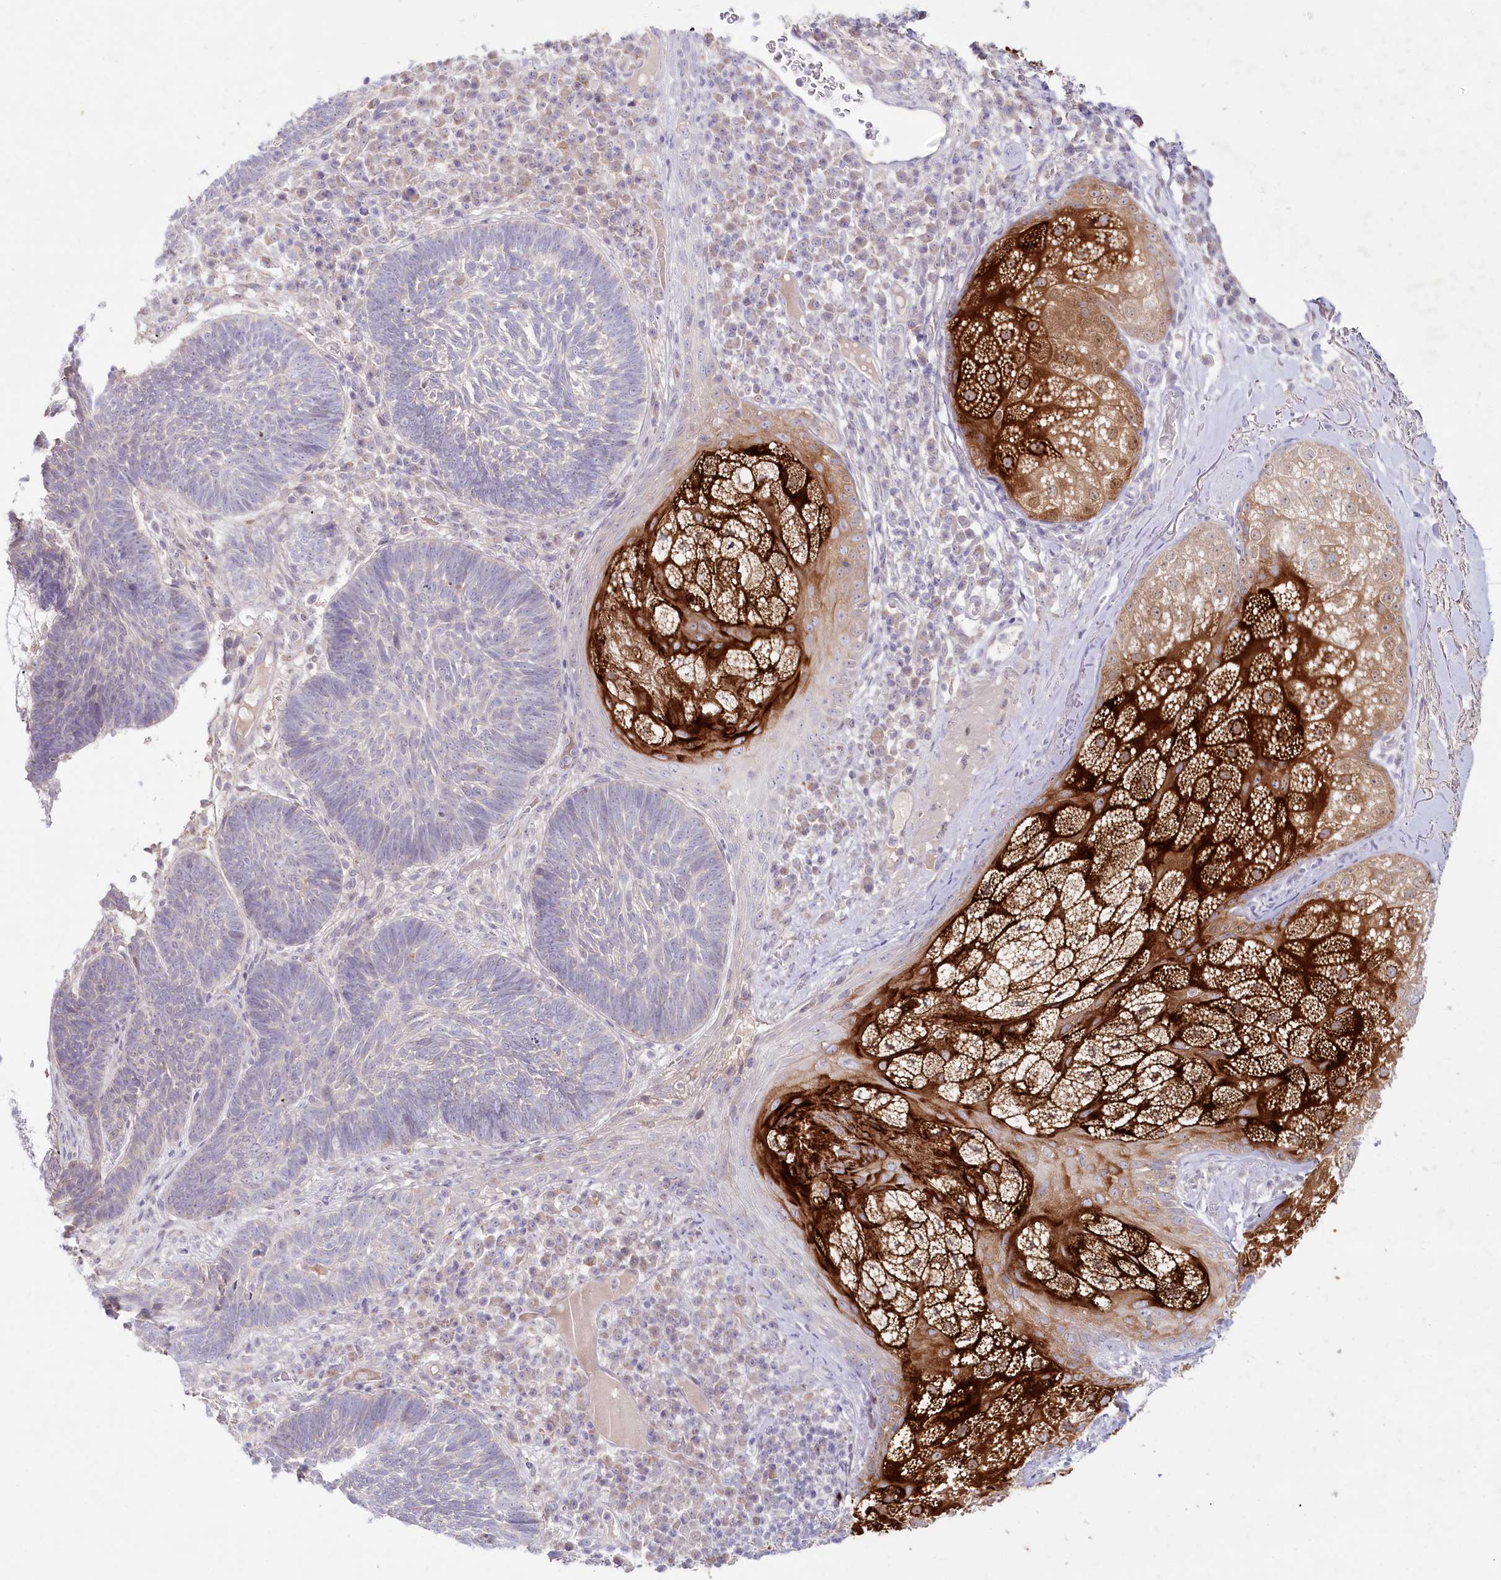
{"staining": {"intensity": "negative", "quantity": "none", "location": "none"}, "tissue": "skin cancer", "cell_type": "Tumor cells", "image_type": "cancer", "snomed": [{"axis": "morphology", "description": "Basal cell carcinoma"}, {"axis": "topography", "description": "Skin"}], "caption": "Skin cancer was stained to show a protein in brown. There is no significant staining in tumor cells.", "gene": "PSAPL1", "patient": {"sex": "male", "age": 88}}